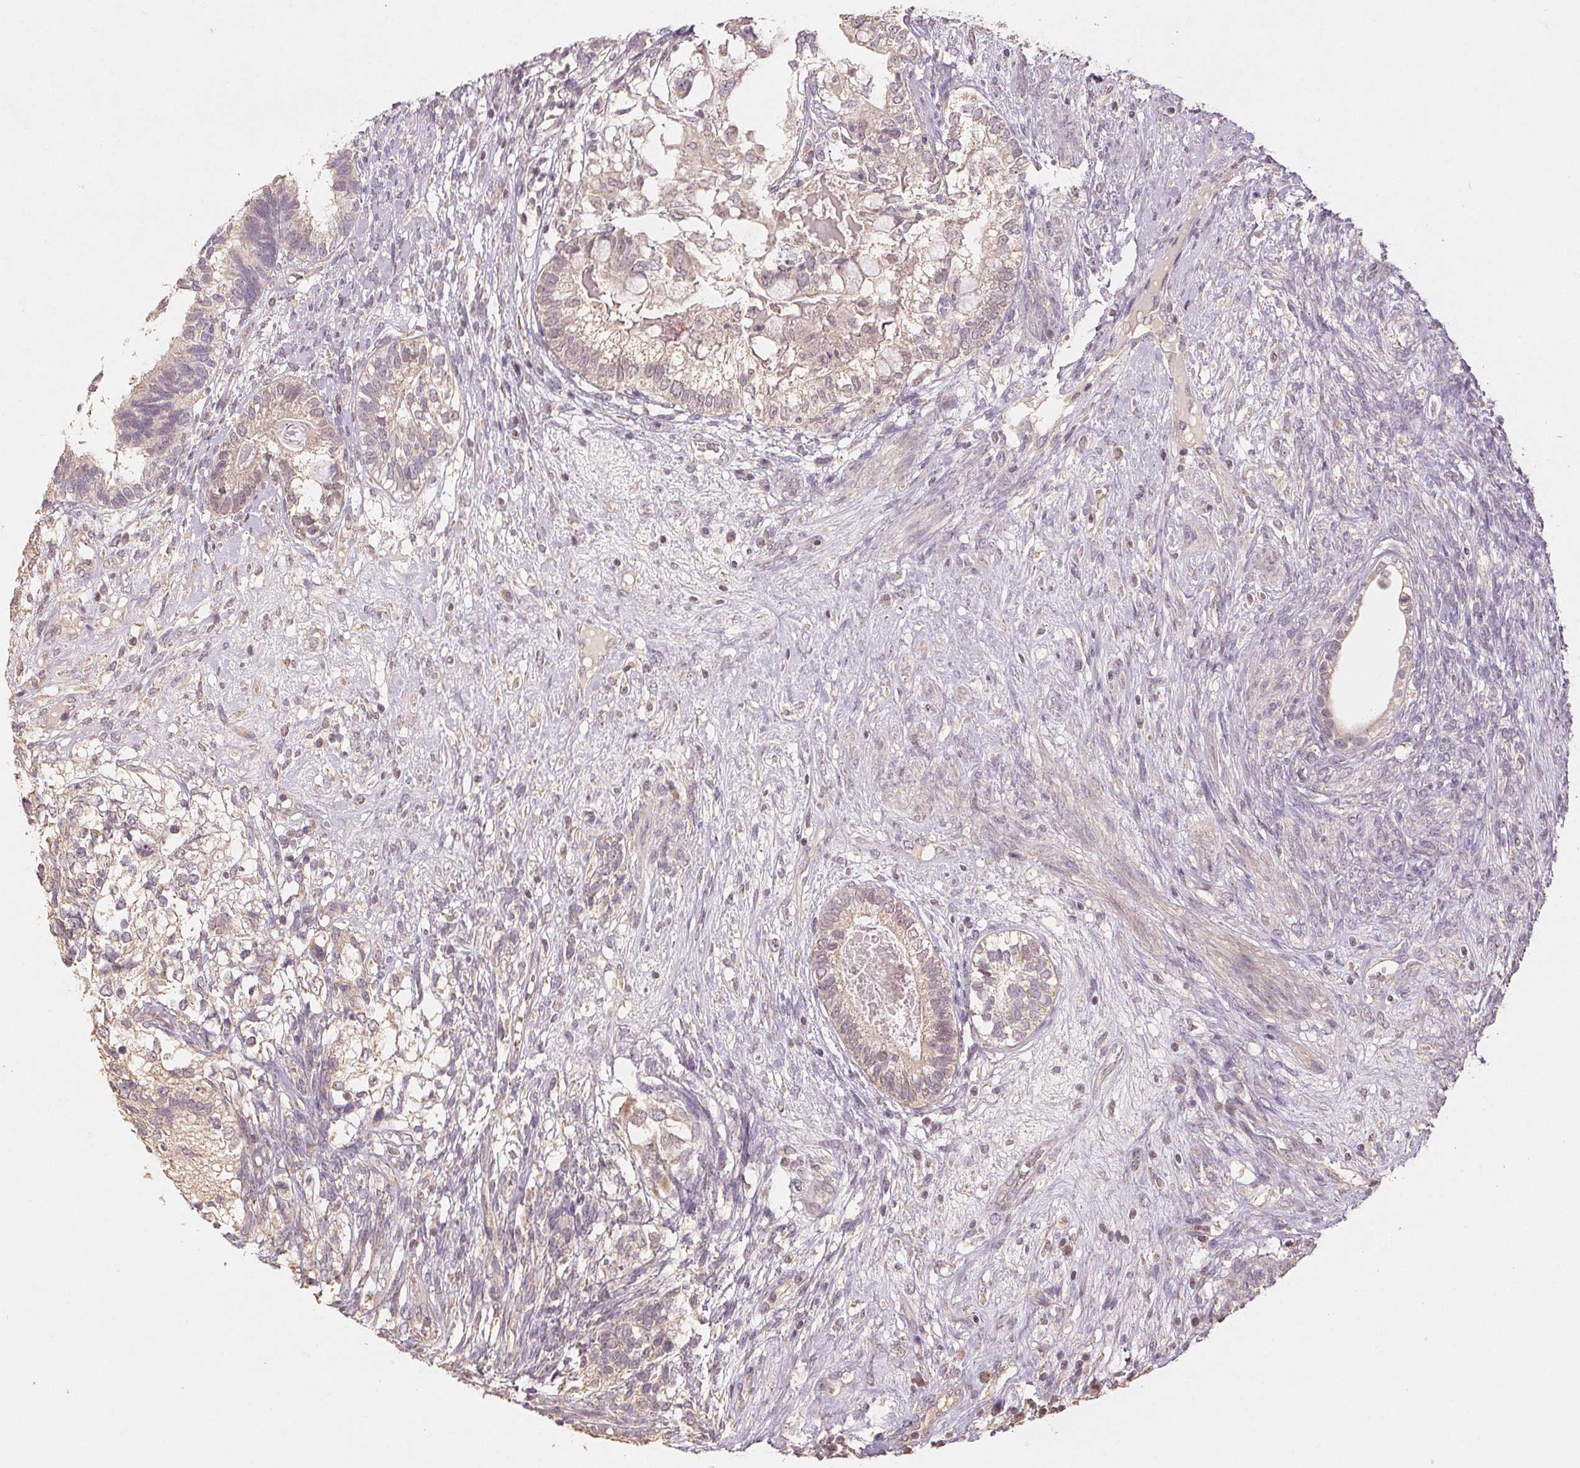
{"staining": {"intensity": "weak", "quantity": "<25%", "location": "cytoplasmic/membranous"}, "tissue": "testis cancer", "cell_type": "Tumor cells", "image_type": "cancer", "snomed": [{"axis": "morphology", "description": "Seminoma, NOS"}, {"axis": "morphology", "description": "Carcinoma, Embryonal, NOS"}, {"axis": "topography", "description": "Testis"}], "caption": "Immunohistochemistry photomicrograph of seminoma (testis) stained for a protein (brown), which demonstrates no positivity in tumor cells.", "gene": "COX14", "patient": {"sex": "male", "age": 41}}